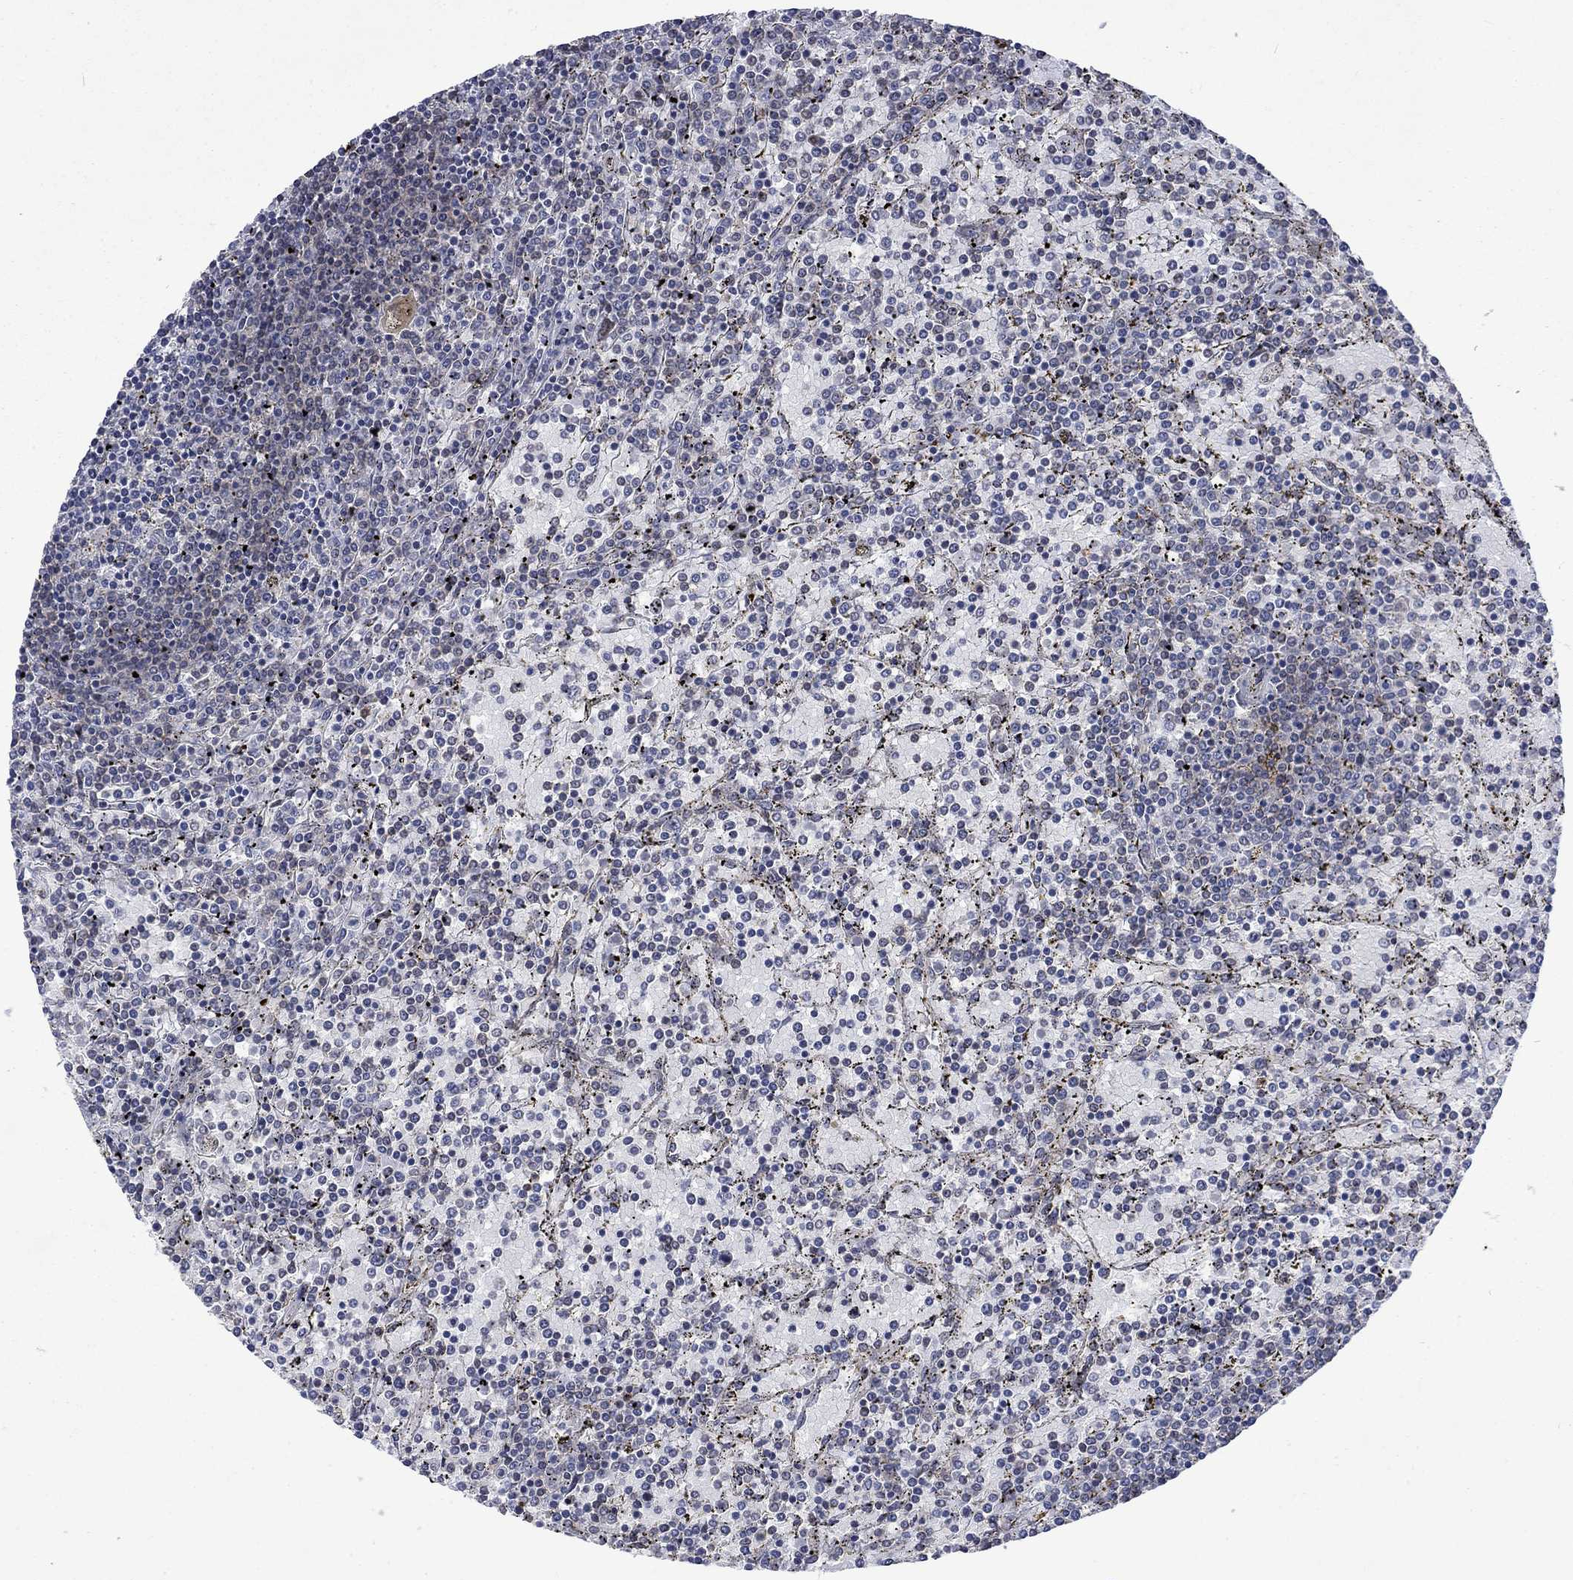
{"staining": {"intensity": "negative", "quantity": "none", "location": "none"}, "tissue": "lymphoma", "cell_type": "Tumor cells", "image_type": "cancer", "snomed": [{"axis": "morphology", "description": "Malignant lymphoma, non-Hodgkin's type, Low grade"}, {"axis": "topography", "description": "Spleen"}], "caption": "Tumor cells show no significant expression in lymphoma.", "gene": "PPP1R9A", "patient": {"sex": "female", "age": 77}}